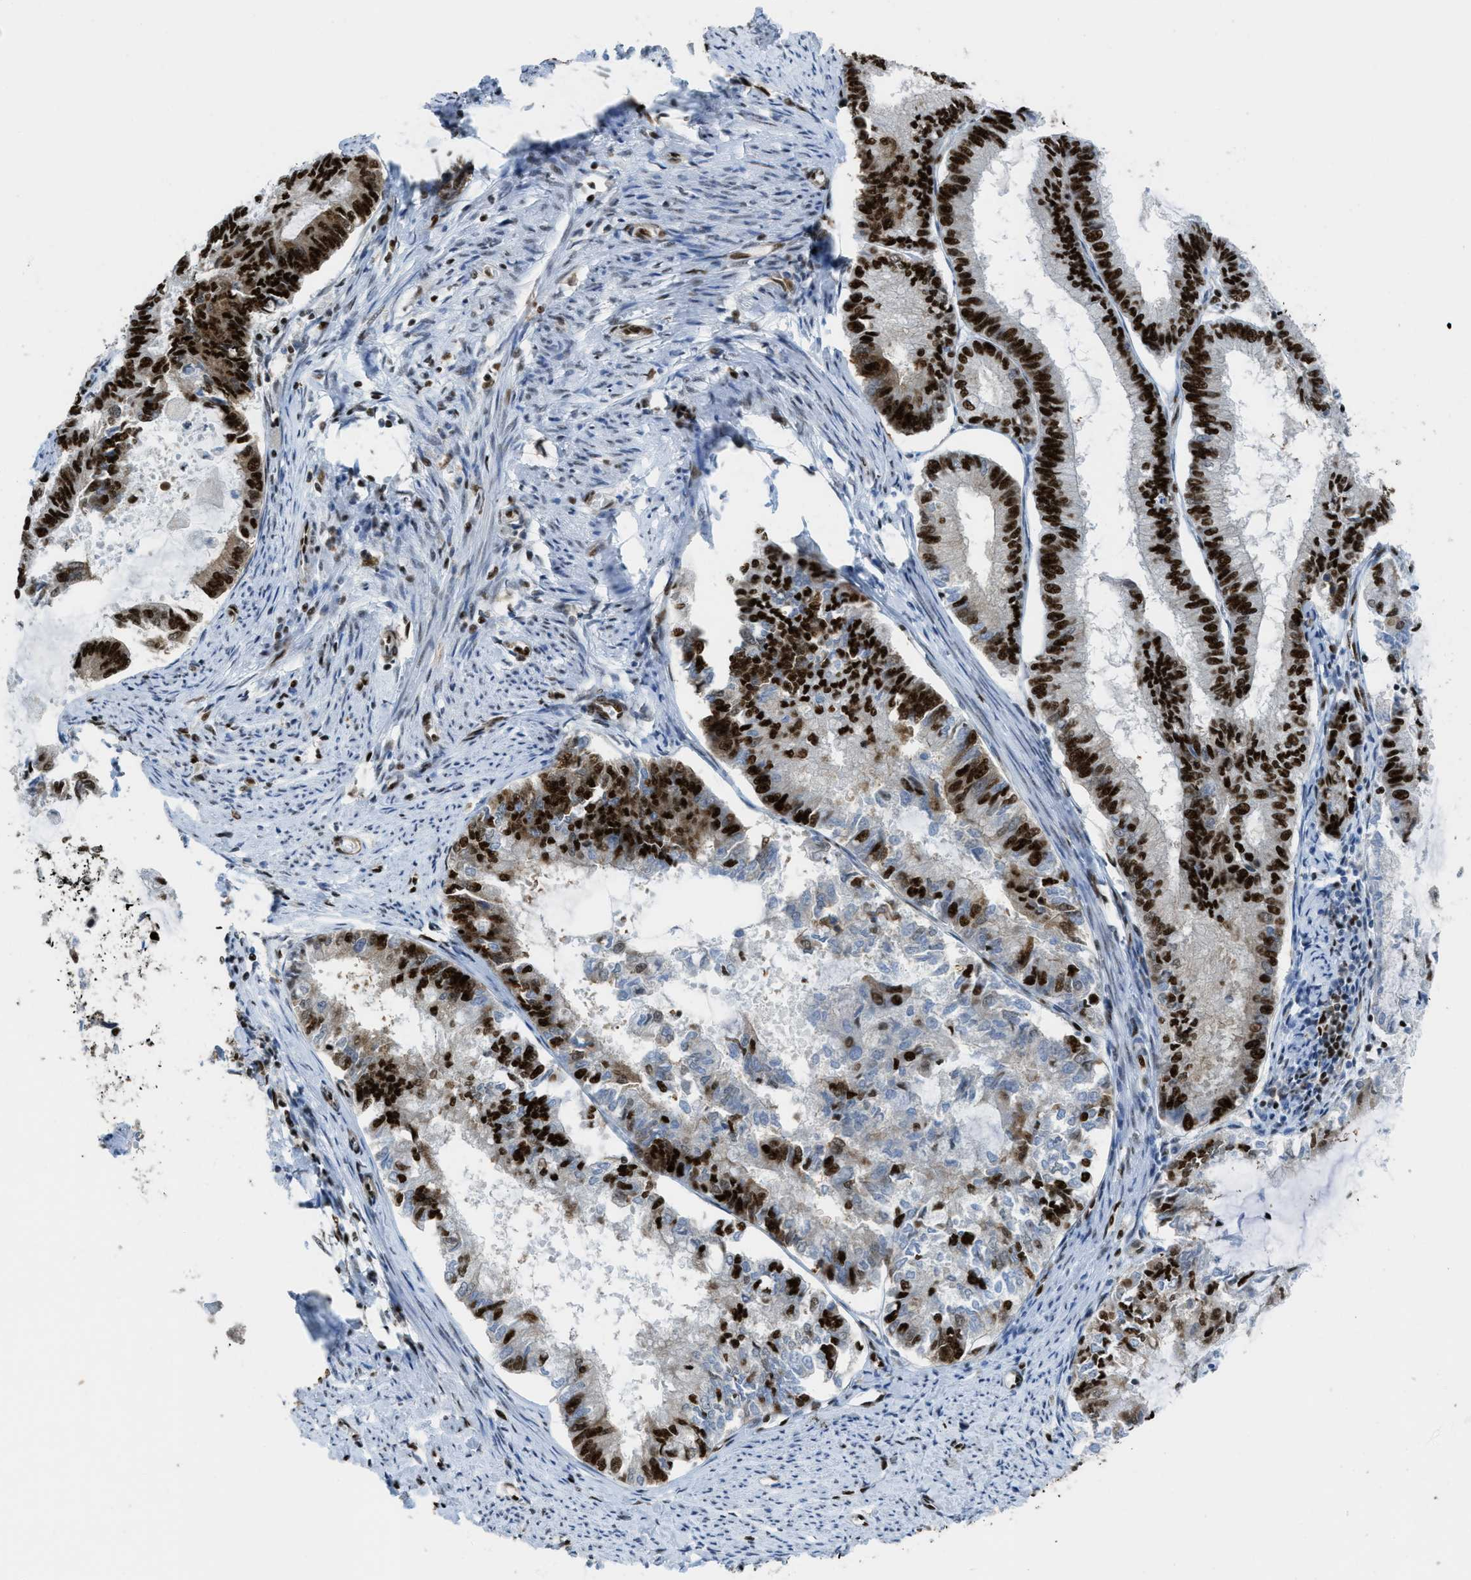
{"staining": {"intensity": "strong", "quantity": ">75%", "location": "nuclear"}, "tissue": "endometrial cancer", "cell_type": "Tumor cells", "image_type": "cancer", "snomed": [{"axis": "morphology", "description": "Adenocarcinoma, NOS"}, {"axis": "topography", "description": "Endometrium"}], "caption": "This is a micrograph of IHC staining of endometrial cancer, which shows strong staining in the nuclear of tumor cells.", "gene": "ZNF207", "patient": {"sex": "female", "age": 86}}